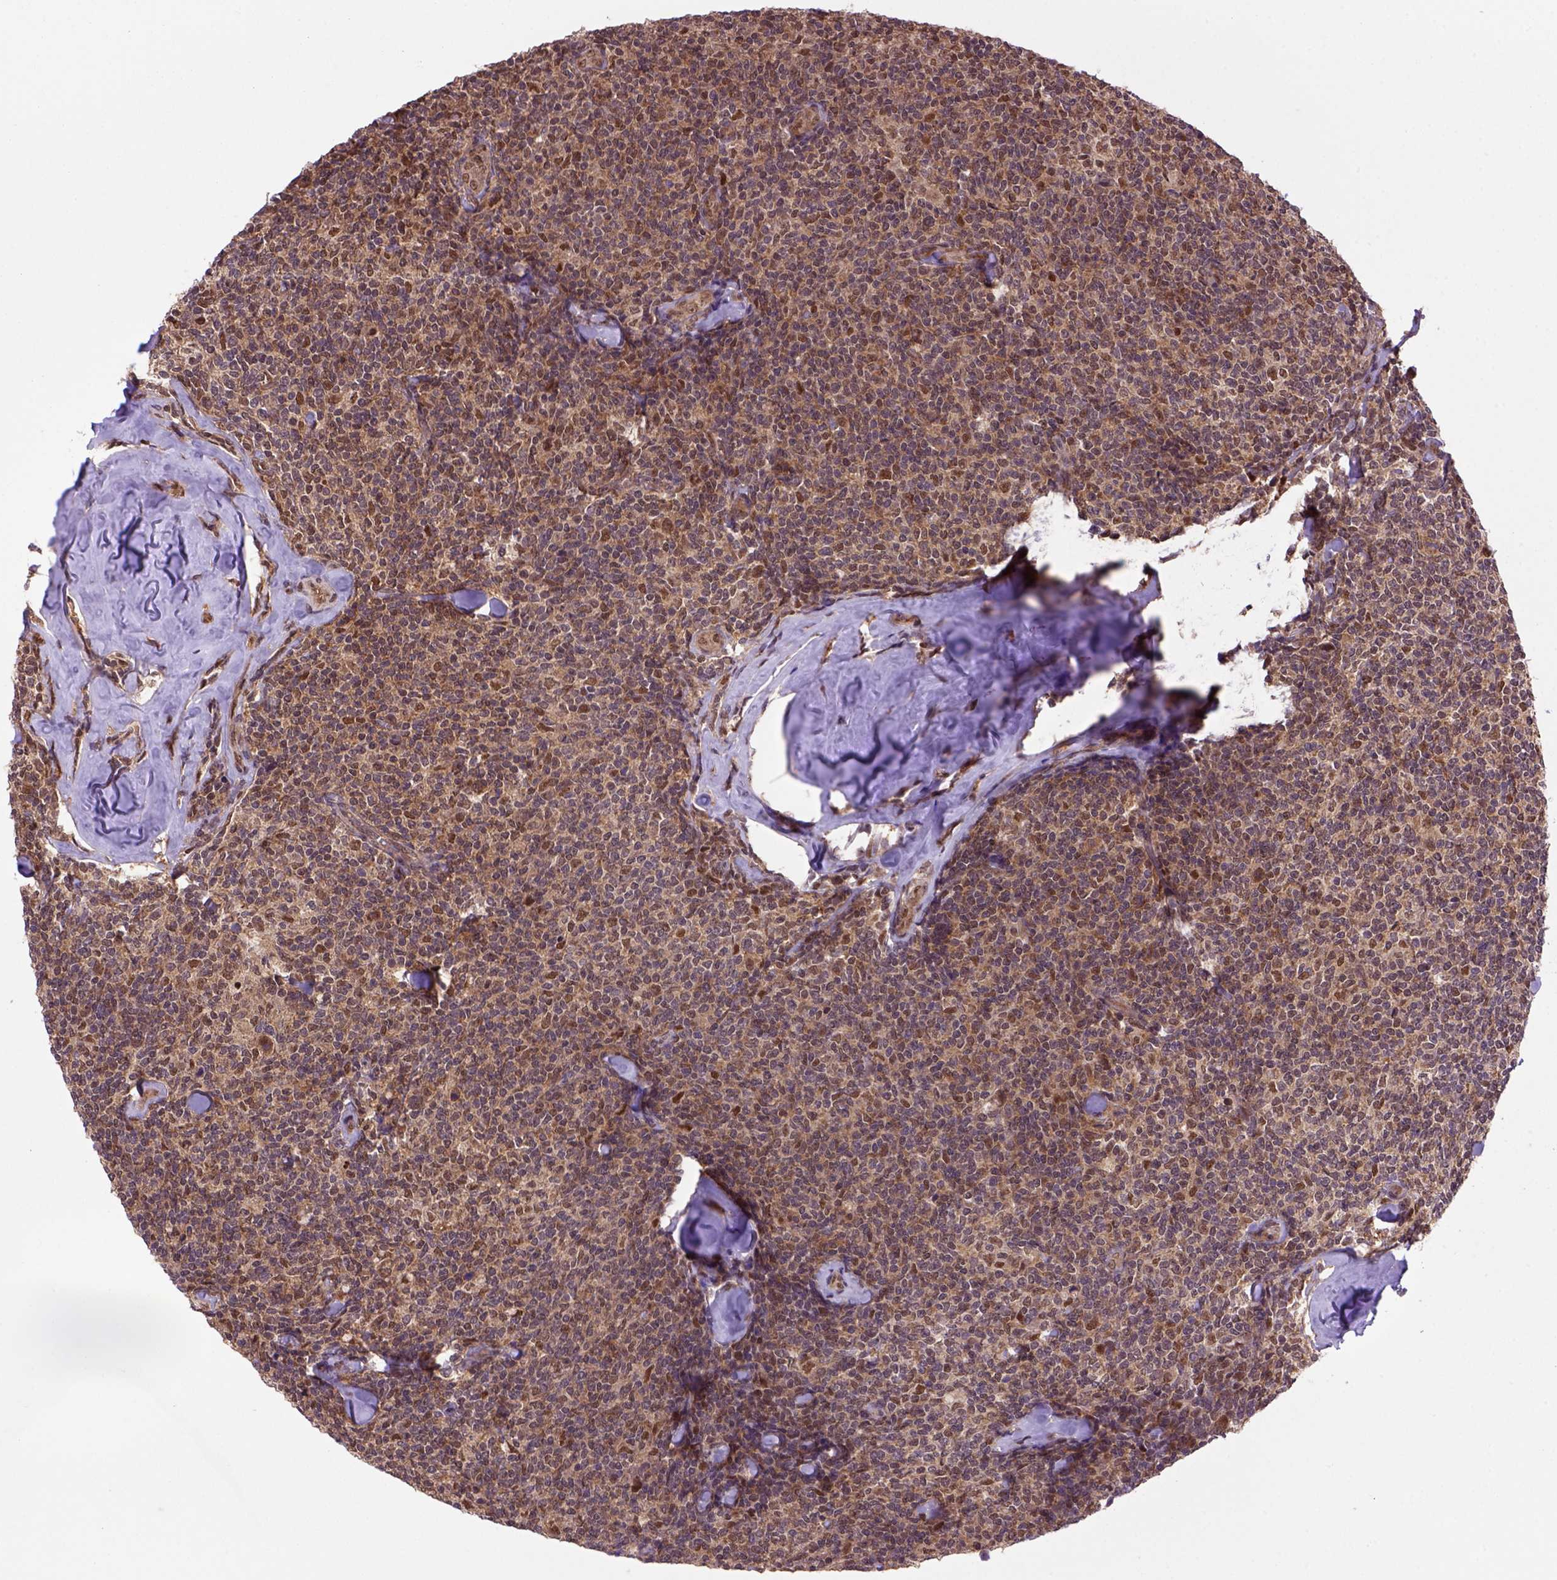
{"staining": {"intensity": "moderate", "quantity": ">75%", "location": "cytoplasmic/membranous,nuclear"}, "tissue": "lymphoma", "cell_type": "Tumor cells", "image_type": "cancer", "snomed": [{"axis": "morphology", "description": "Malignant lymphoma, non-Hodgkin's type, Low grade"}, {"axis": "topography", "description": "Lymph node"}], "caption": "Immunohistochemical staining of human malignant lymphoma, non-Hodgkin's type (low-grade) reveals moderate cytoplasmic/membranous and nuclear protein expression in about >75% of tumor cells.", "gene": "PSMC2", "patient": {"sex": "female", "age": 56}}